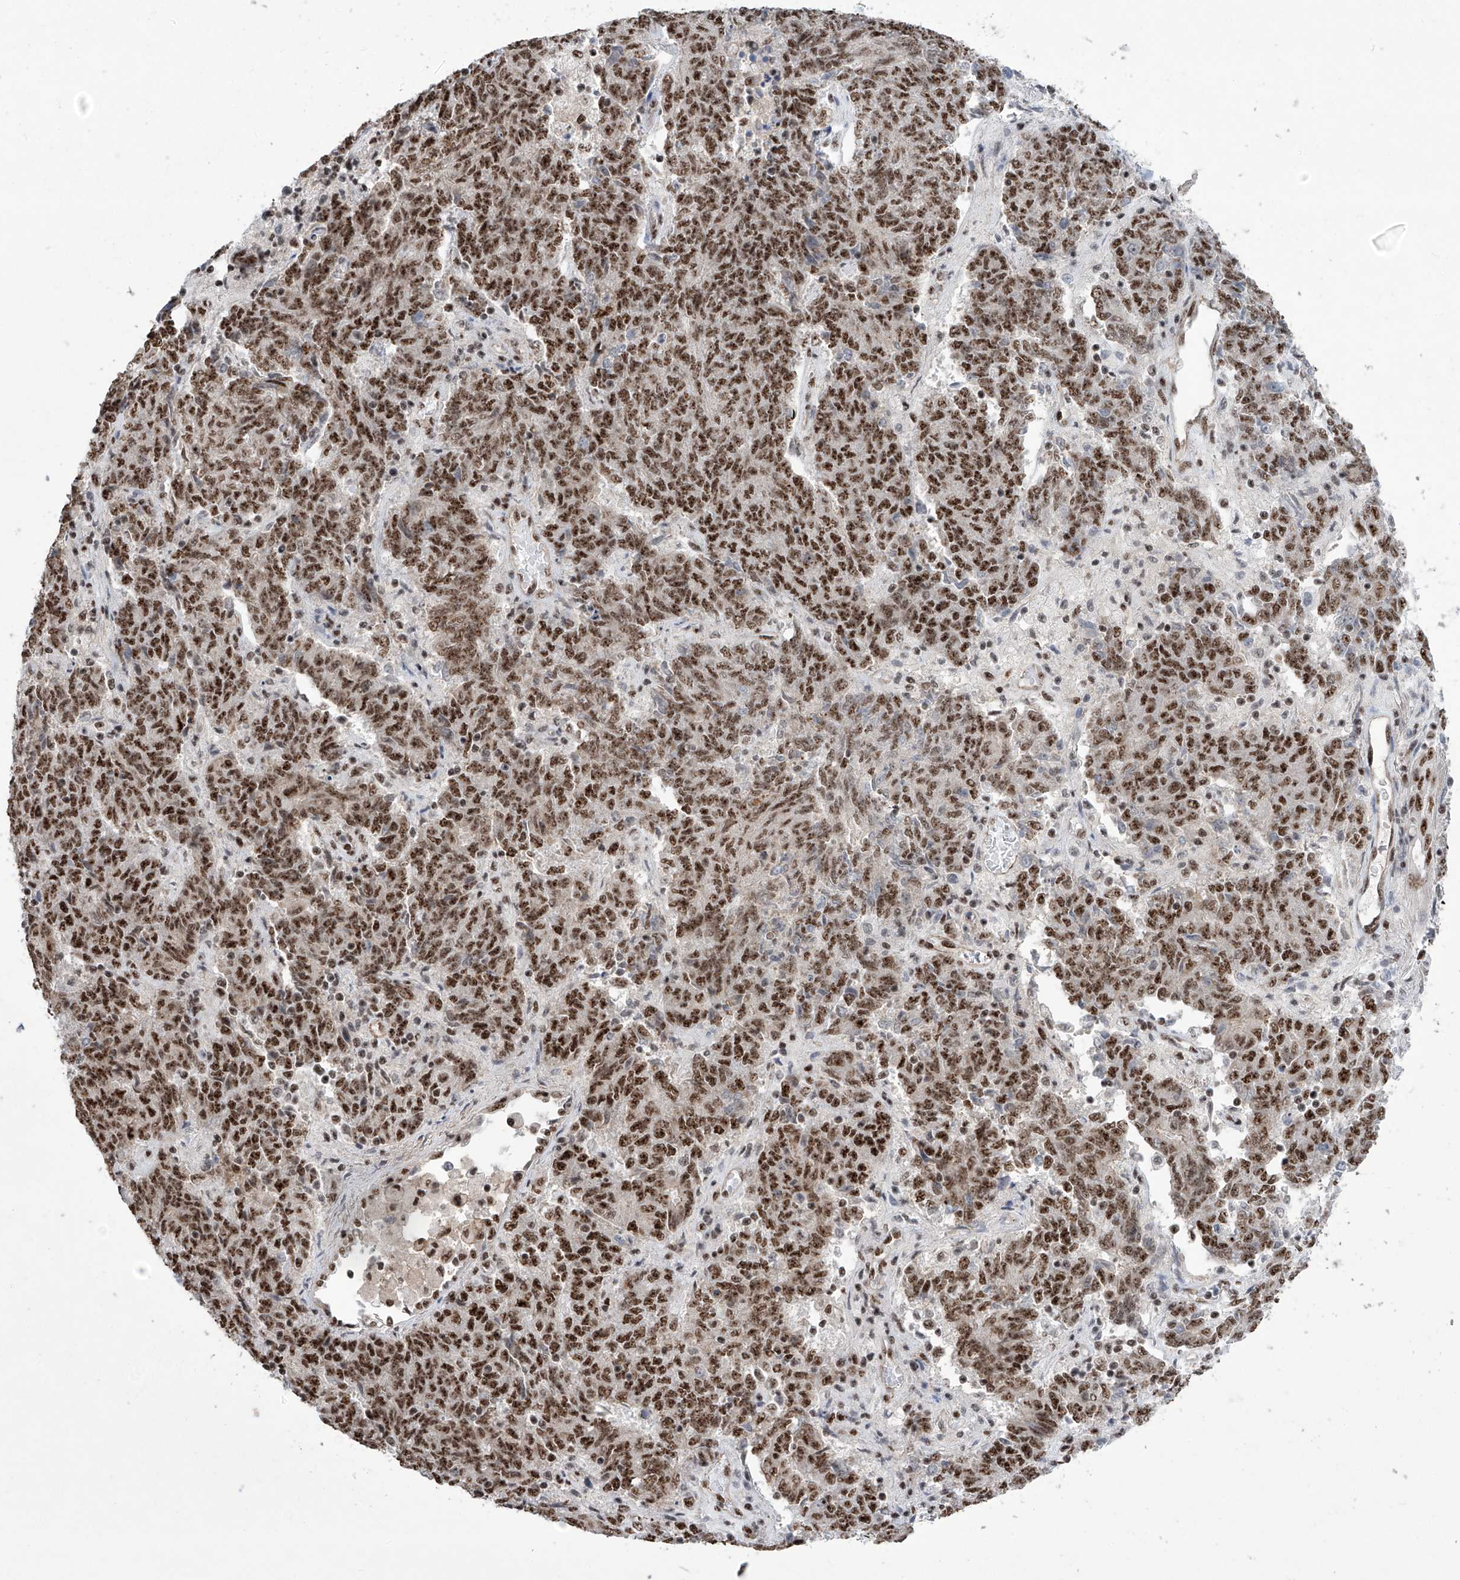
{"staining": {"intensity": "strong", "quantity": ">75%", "location": "nuclear"}, "tissue": "endometrial cancer", "cell_type": "Tumor cells", "image_type": "cancer", "snomed": [{"axis": "morphology", "description": "Adenocarcinoma, NOS"}, {"axis": "topography", "description": "Endometrium"}], "caption": "Tumor cells display high levels of strong nuclear staining in about >75% of cells in human endometrial cancer.", "gene": "FBXL4", "patient": {"sex": "female", "age": 80}}